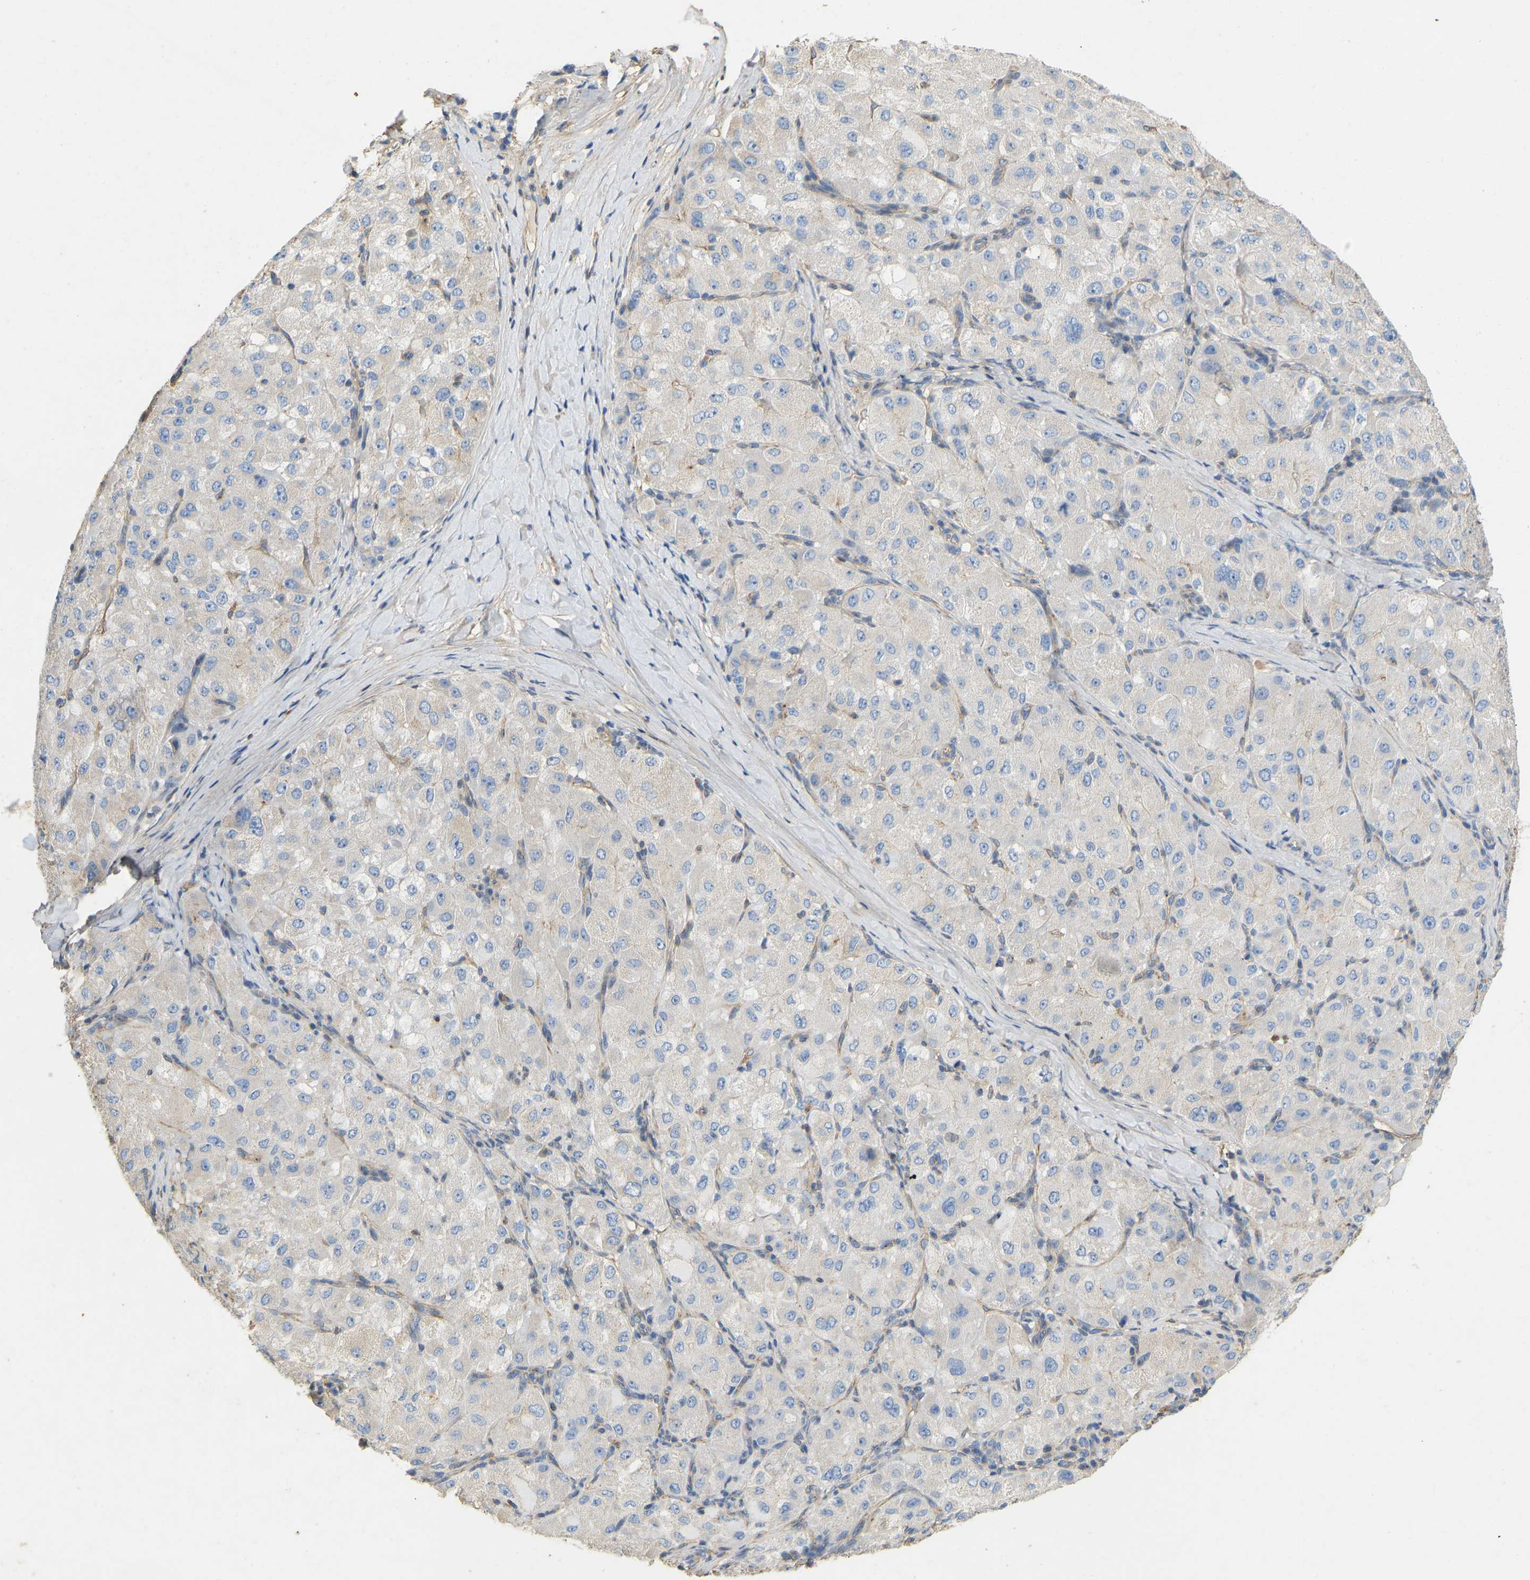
{"staining": {"intensity": "weak", "quantity": "<25%", "location": "cytoplasmic/membranous"}, "tissue": "liver cancer", "cell_type": "Tumor cells", "image_type": "cancer", "snomed": [{"axis": "morphology", "description": "Carcinoma, Hepatocellular, NOS"}, {"axis": "topography", "description": "Liver"}], "caption": "Tumor cells are negative for protein expression in human hepatocellular carcinoma (liver).", "gene": "TECTA", "patient": {"sex": "male", "age": 80}}